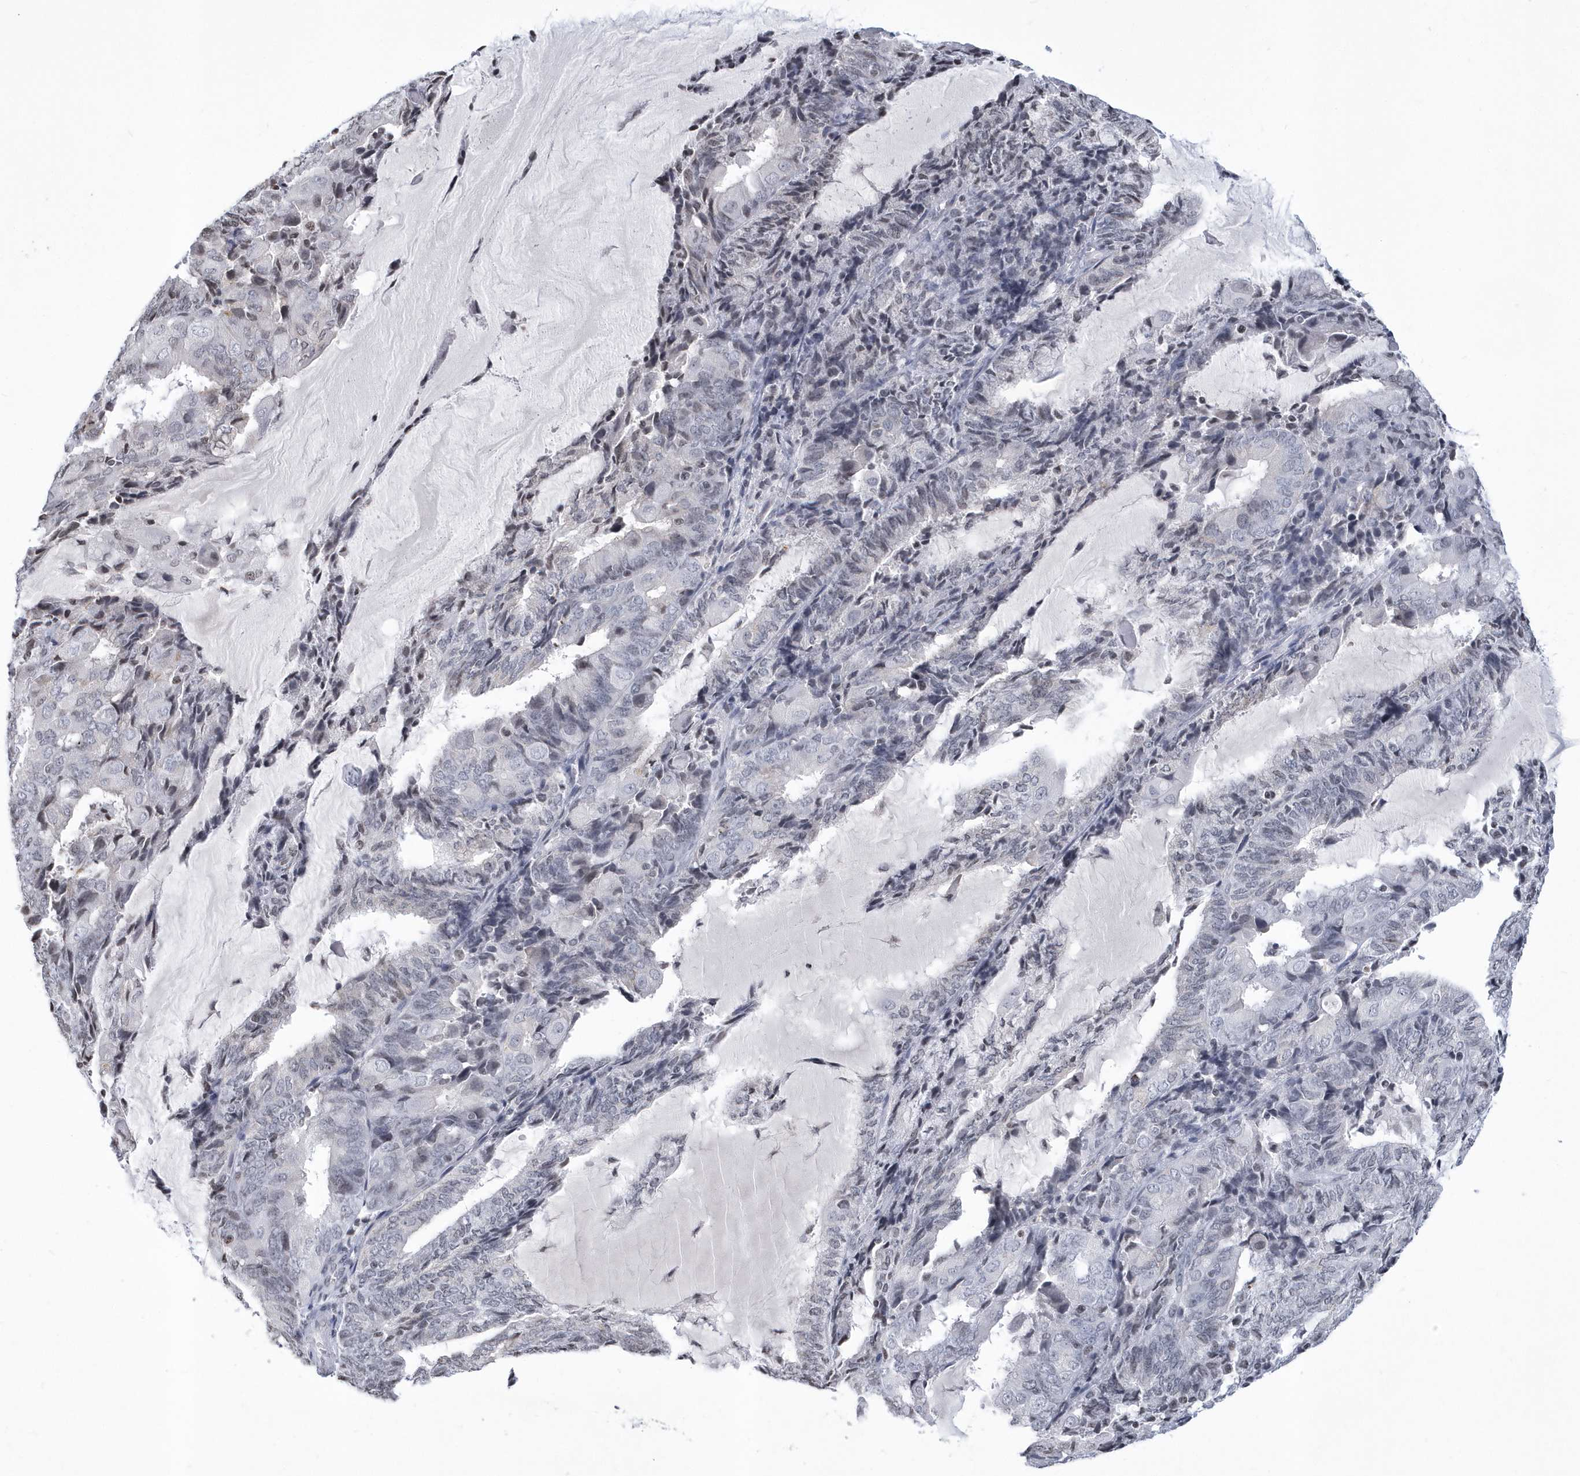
{"staining": {"intensity": "negative", "quantity": "none", "location": "none"}, "tissue": "endometrial cancer", "cell_type": "Tumor cells", "image_type": "cancer", "snomed": [{"axis": "morphology", "description": "Adenocarcinoma, NOS"}, {"axis": "topography", "description": "Endometrium"}], "caption": "DAB immunohistochemical staining of adenocarcinoma (endometrial) displays no significant positivity in tumor cells.", "gene": "VWA5B2", "patient": {"sex": "female", "age": 81}}